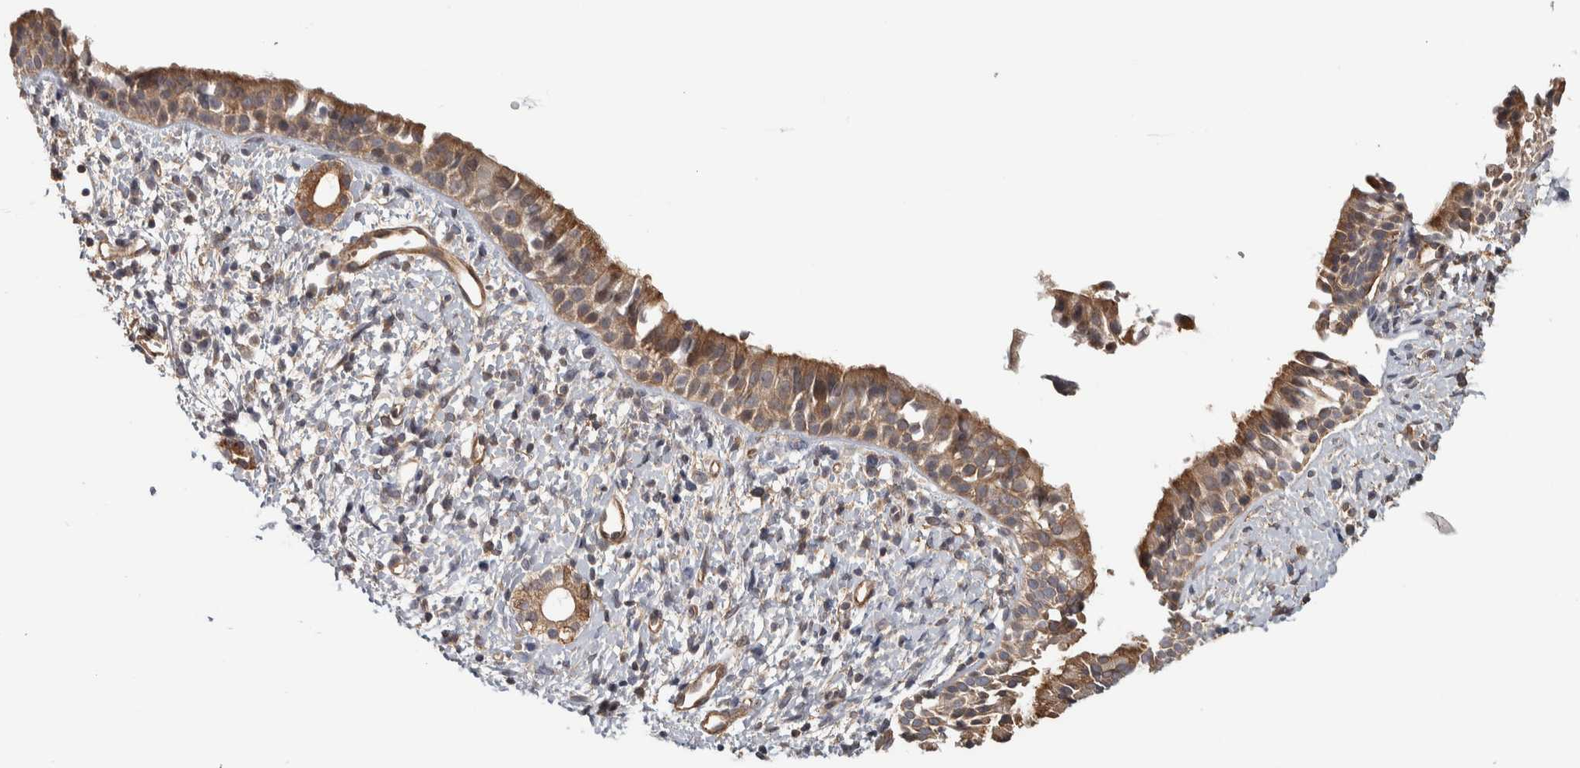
{"staining": {"intensity": "moderate", "quantity": ">75%", "location": "cytoplasmic/membranous"}, "tissue": "nasopharynx", "cell_type": "Respiratory epithelial cells", "image_type": "normal", "snomed": [{"axis": "morphology", "description": "Normal tissue, NOS"}, {"axis": "topography", "description": "Nasopharynx"}], "caption": "This histopathology image demonstrates IHC staining of benign human nasopharynx, with medium moderate cytoplasmic/membranous staining in approximately >75% of respiratory epithelial cells.", "gene": "CHMP4C", "patient": {"sex": "male", "age": 22}}